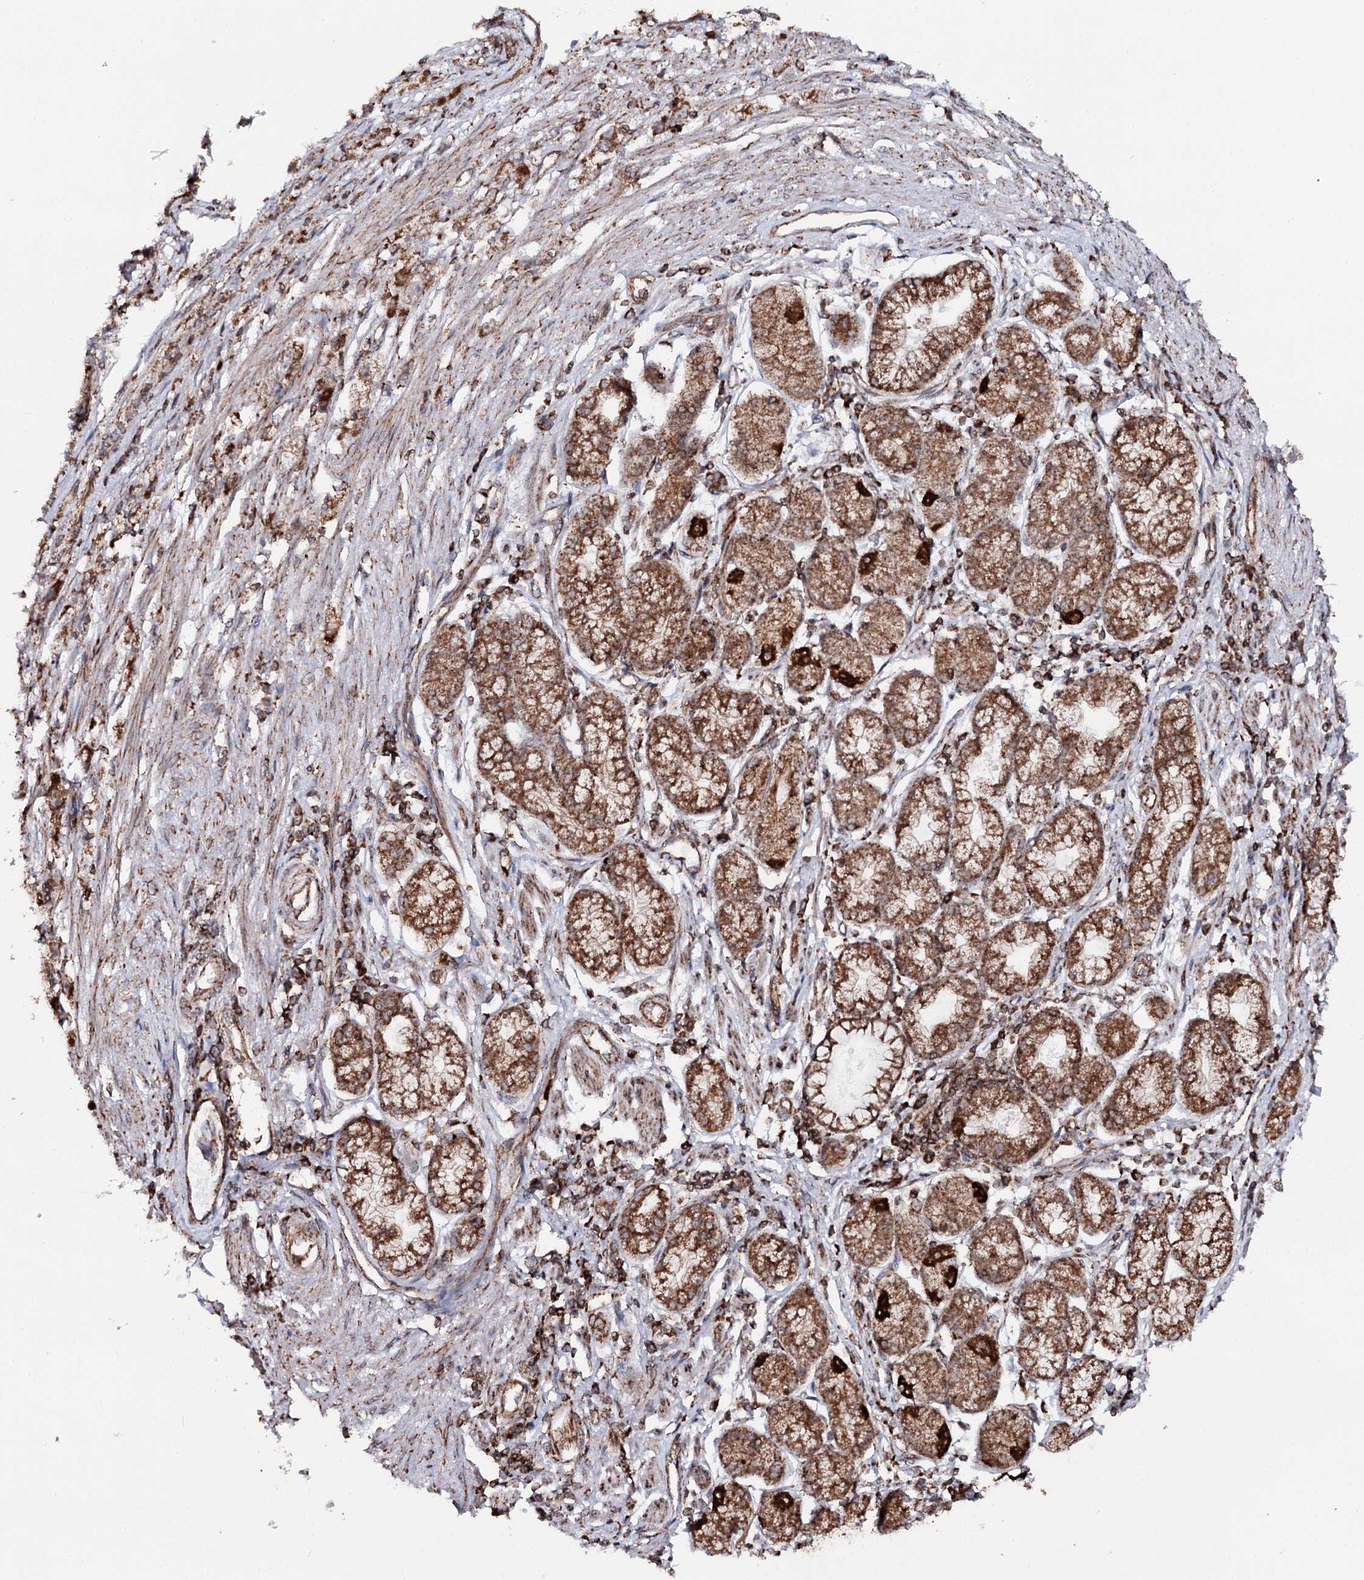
{"staining": {"intensity": "strong", "quantity": ">75%", "location": "cytoplasmic/membranous"}, "tissue": "stomach cancer", "cell_type": "Tumor cells", "image_type": "cancer", "snomed": [{"axis": "morphology", "description": "Adenocarcinoma, NOS"}, {"axis": "topography", "description": "Stomach"}], "caption": "DAB immunohistochemical staining of stomach adenocarcinoma shows strong cytoplasmic/membranous protein positivity in approximately >75% of tumor cells. (brown staining indicates protein expression, while blue staining denotes nuclei).", "gene": "FGFR1OP2", "patient": {"sex": "female", "age": 59}}